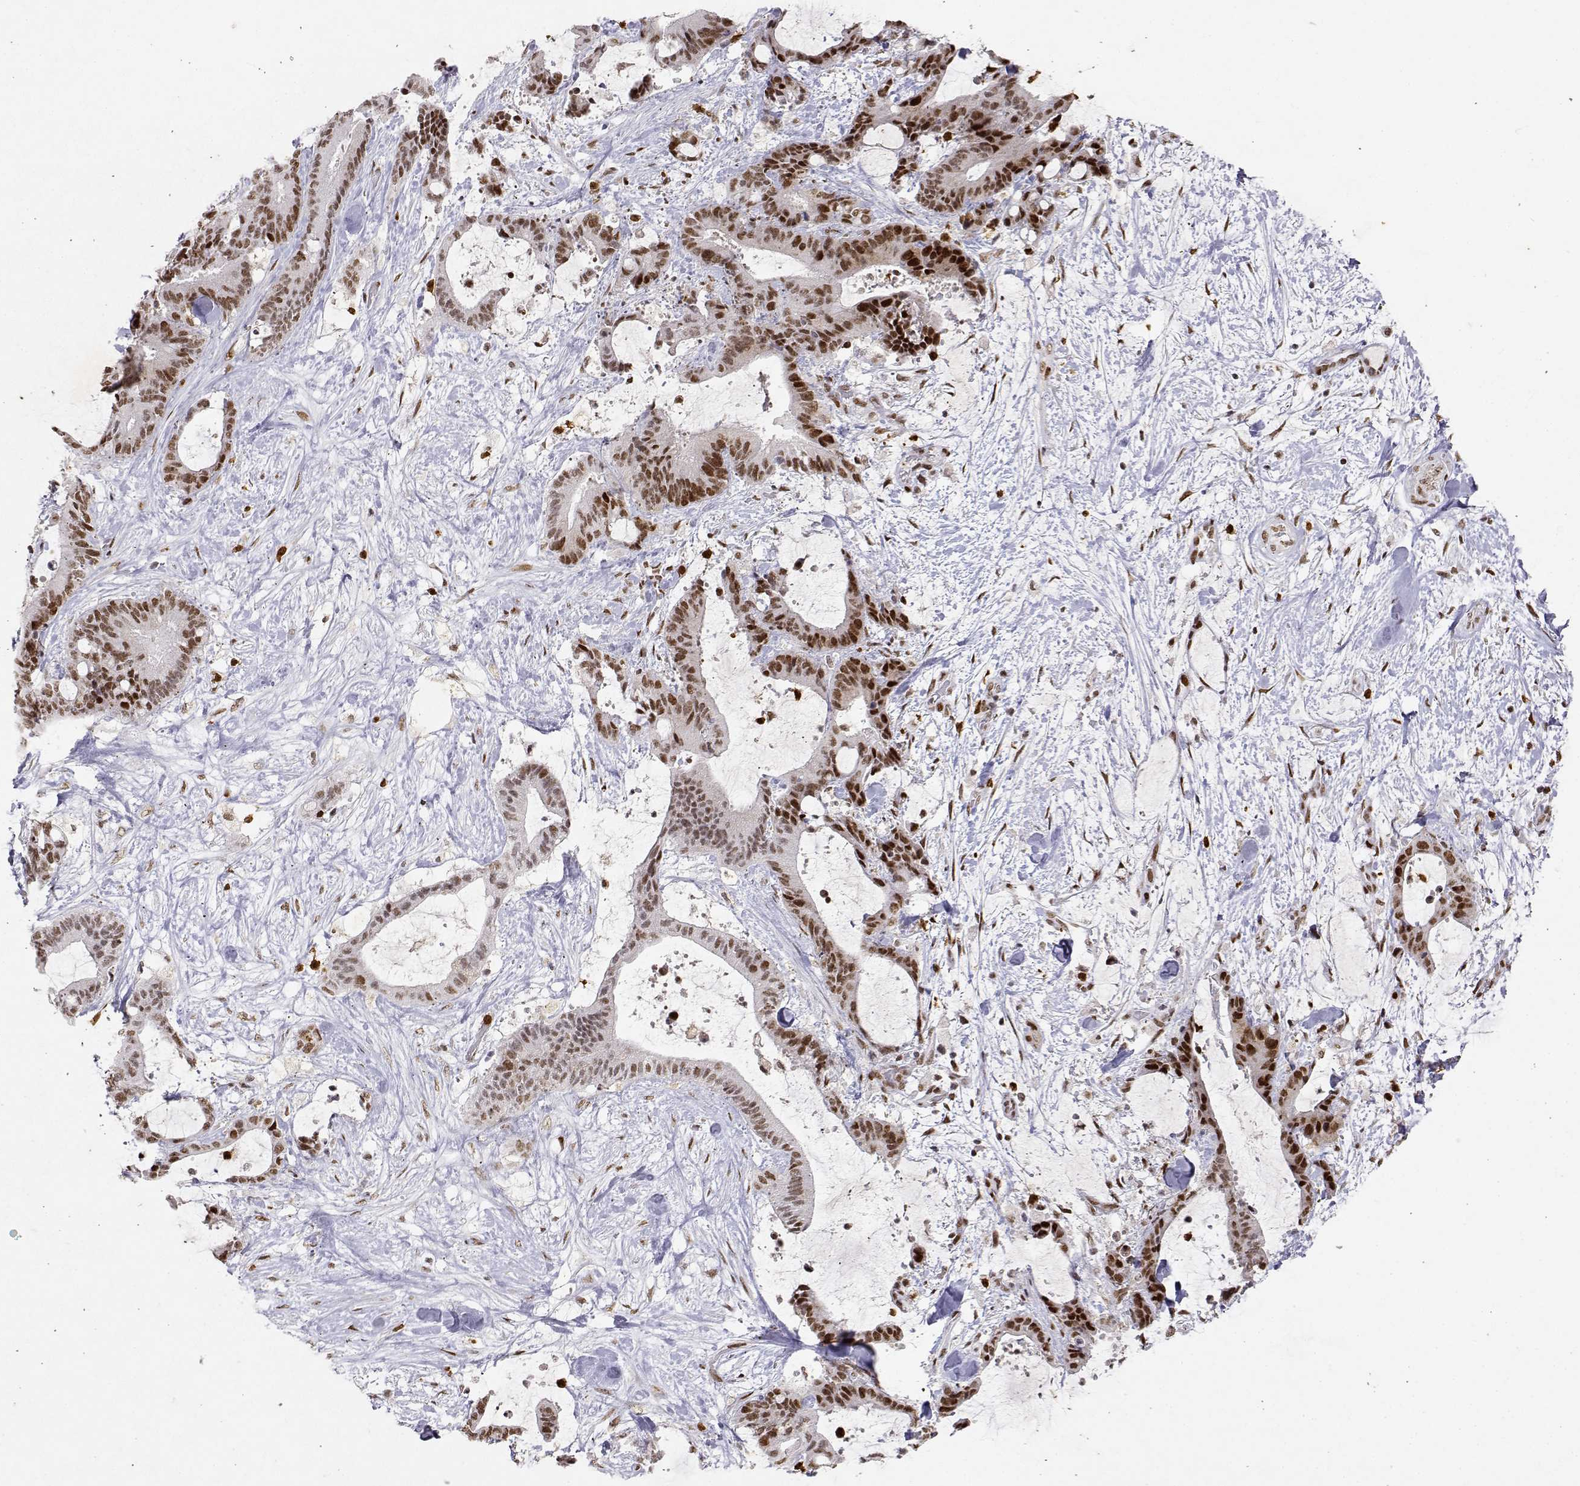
{"staining": {"intensity": "moderate", "quantity": ">75%", "location": "nuclear"}, "tissue": "liver cancer", "cell_type": "Tumor cells", "image_type": "cancer", "snomed": [{"axis": "morphology", "description": "Cholangiocarcinoma"}, {"axis": "topography", "description": "Liver"}], "caption": "Immunohistochemistry of human liver cancer (cholangiocarcinoma) displays medium levels of moderate nuclear positivity in about >75% of tumor cells. The staining was performed using DAB to visualize the protein expression in brown, while the nuclei were stained in blue with hematoxylin (Magnification: 20x).", "gene": "RSF1", "patient": {"sex": "female", "age": 73}}